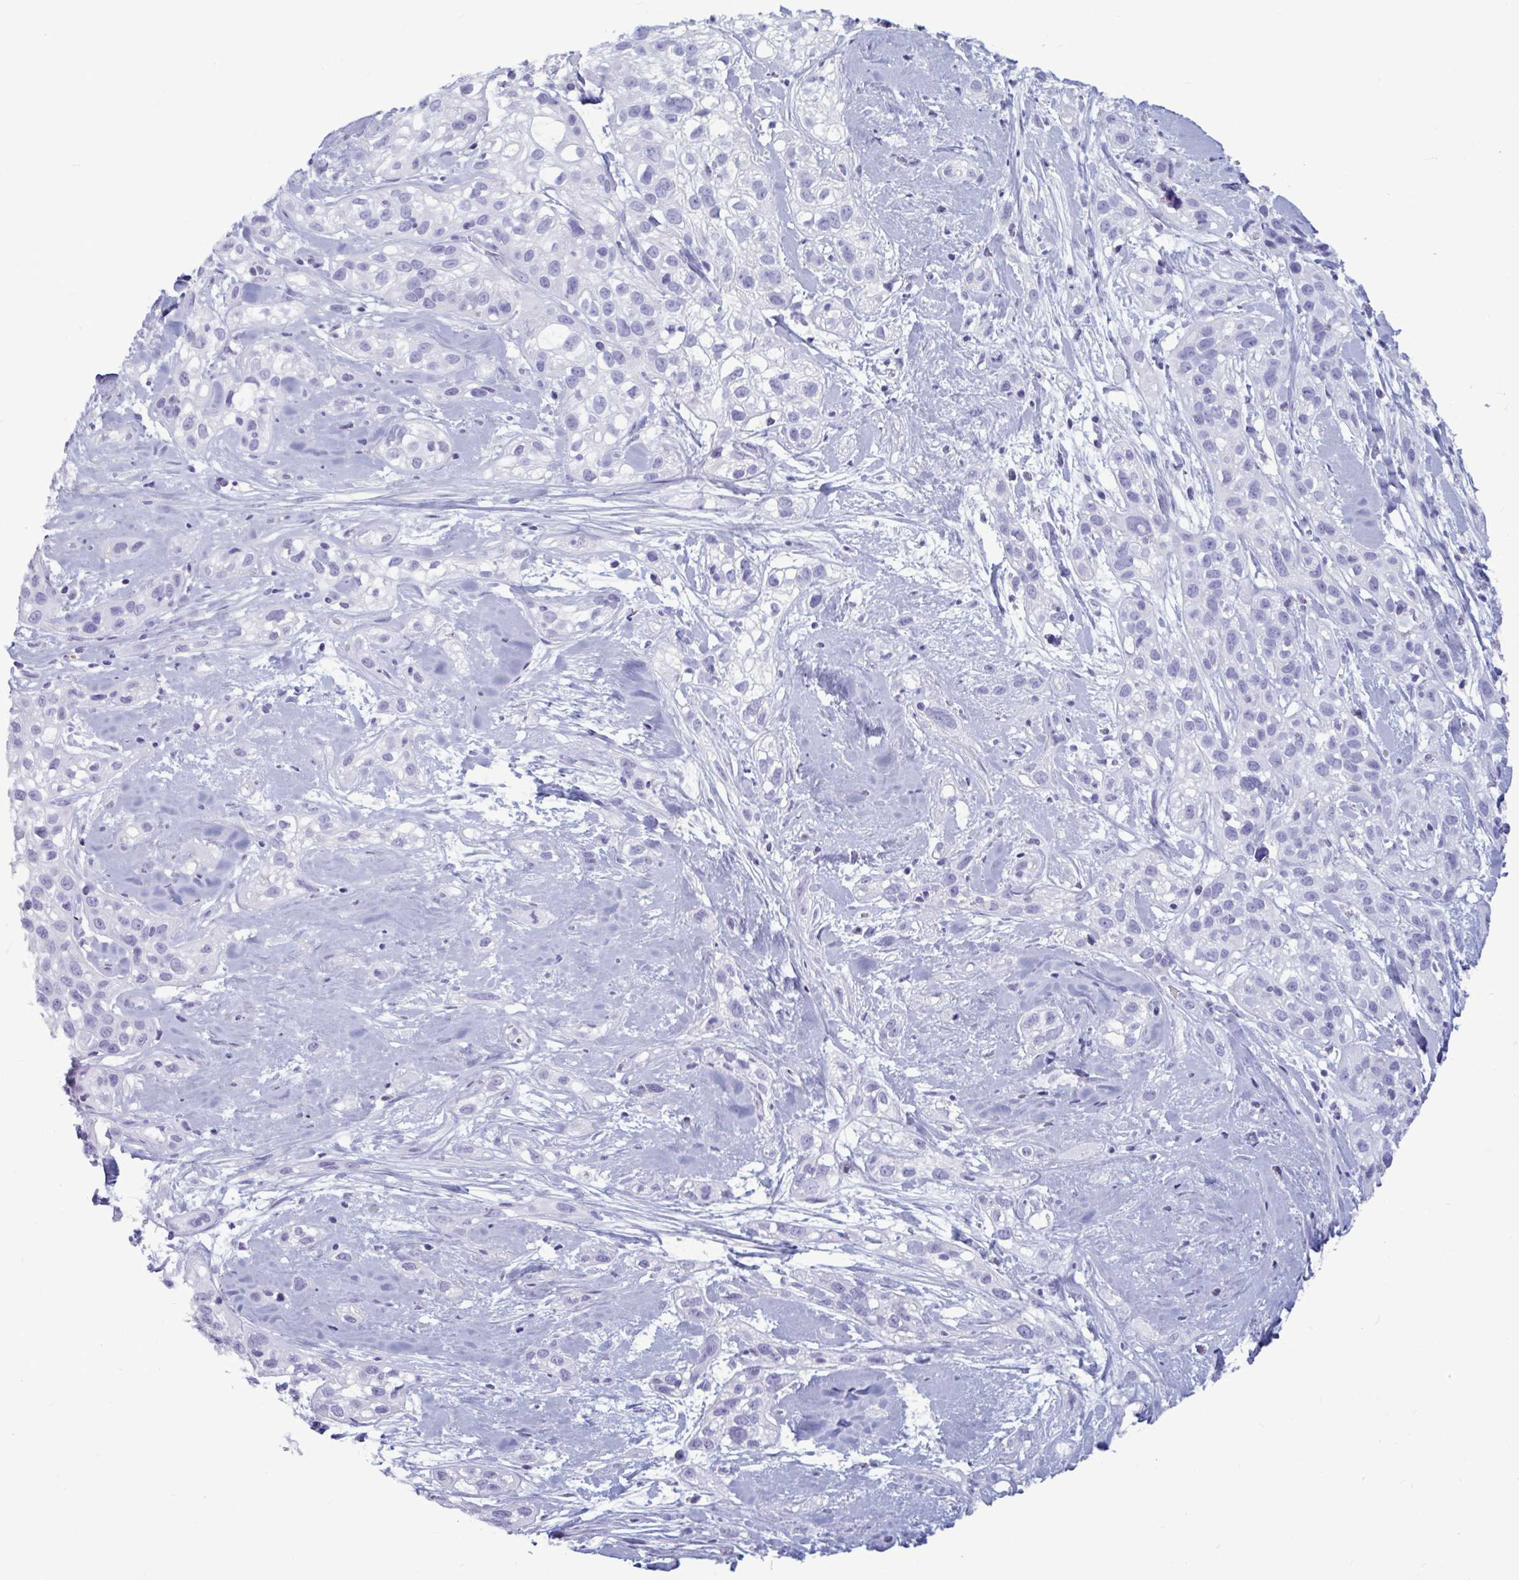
{"staining": {"intensity": "negative", "quantity": "none", "location": "none"}, "tissue": "skin cancer", "cell_type": "Tumor cells", "image_type": "cancer", "snomed": [{"axis": "morphology", "description": "Squamous cell carcinoma, NOS"}, {"axis": "topography", "description": "Skin"}], "caption": "Human squamous cell carcinoma (skin) stained for a protein using immunohistochemistry reveals no expression in tumor cells.", "gene": "BBS10", "patient": {"sex": "male", "age": 82}}